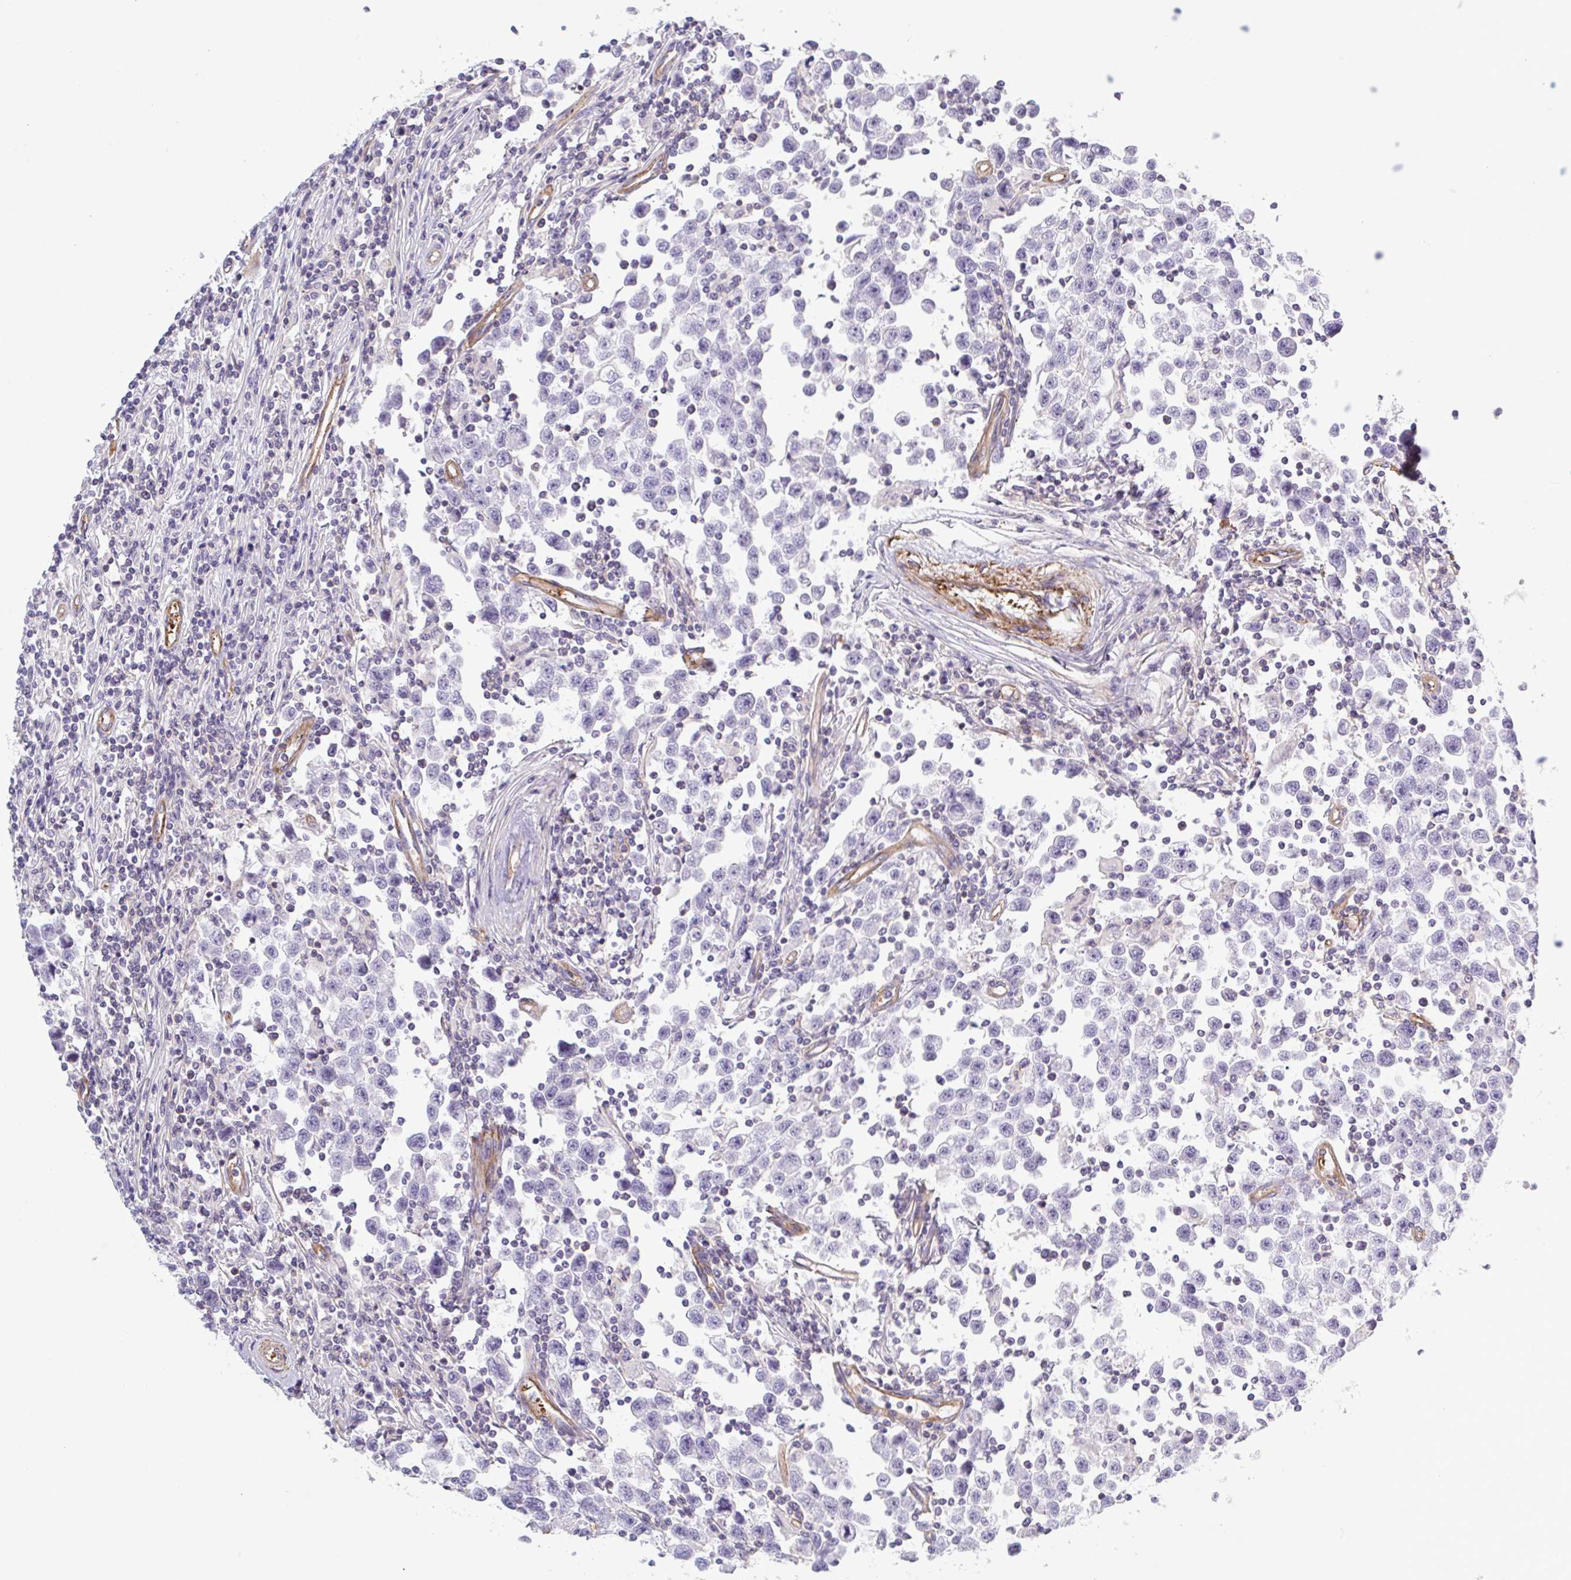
{"staining": {"intensity": "negative", "quantity": "none", "location": "none"}, "tissue": "testis cancer", "cell_type": "Tumor cells", "image_type": "cancer", "snomed": [{"axis": "morphology", "description": "Seminoma, NOS"}, {"axis": "topography", "description": "Testis"}], "caption": "Testis cancer stained for a protein using IHC exhibits no positivity tumor cells.", "gene": "SHISA7", "patient": {"sex": "male", "age": 31}}